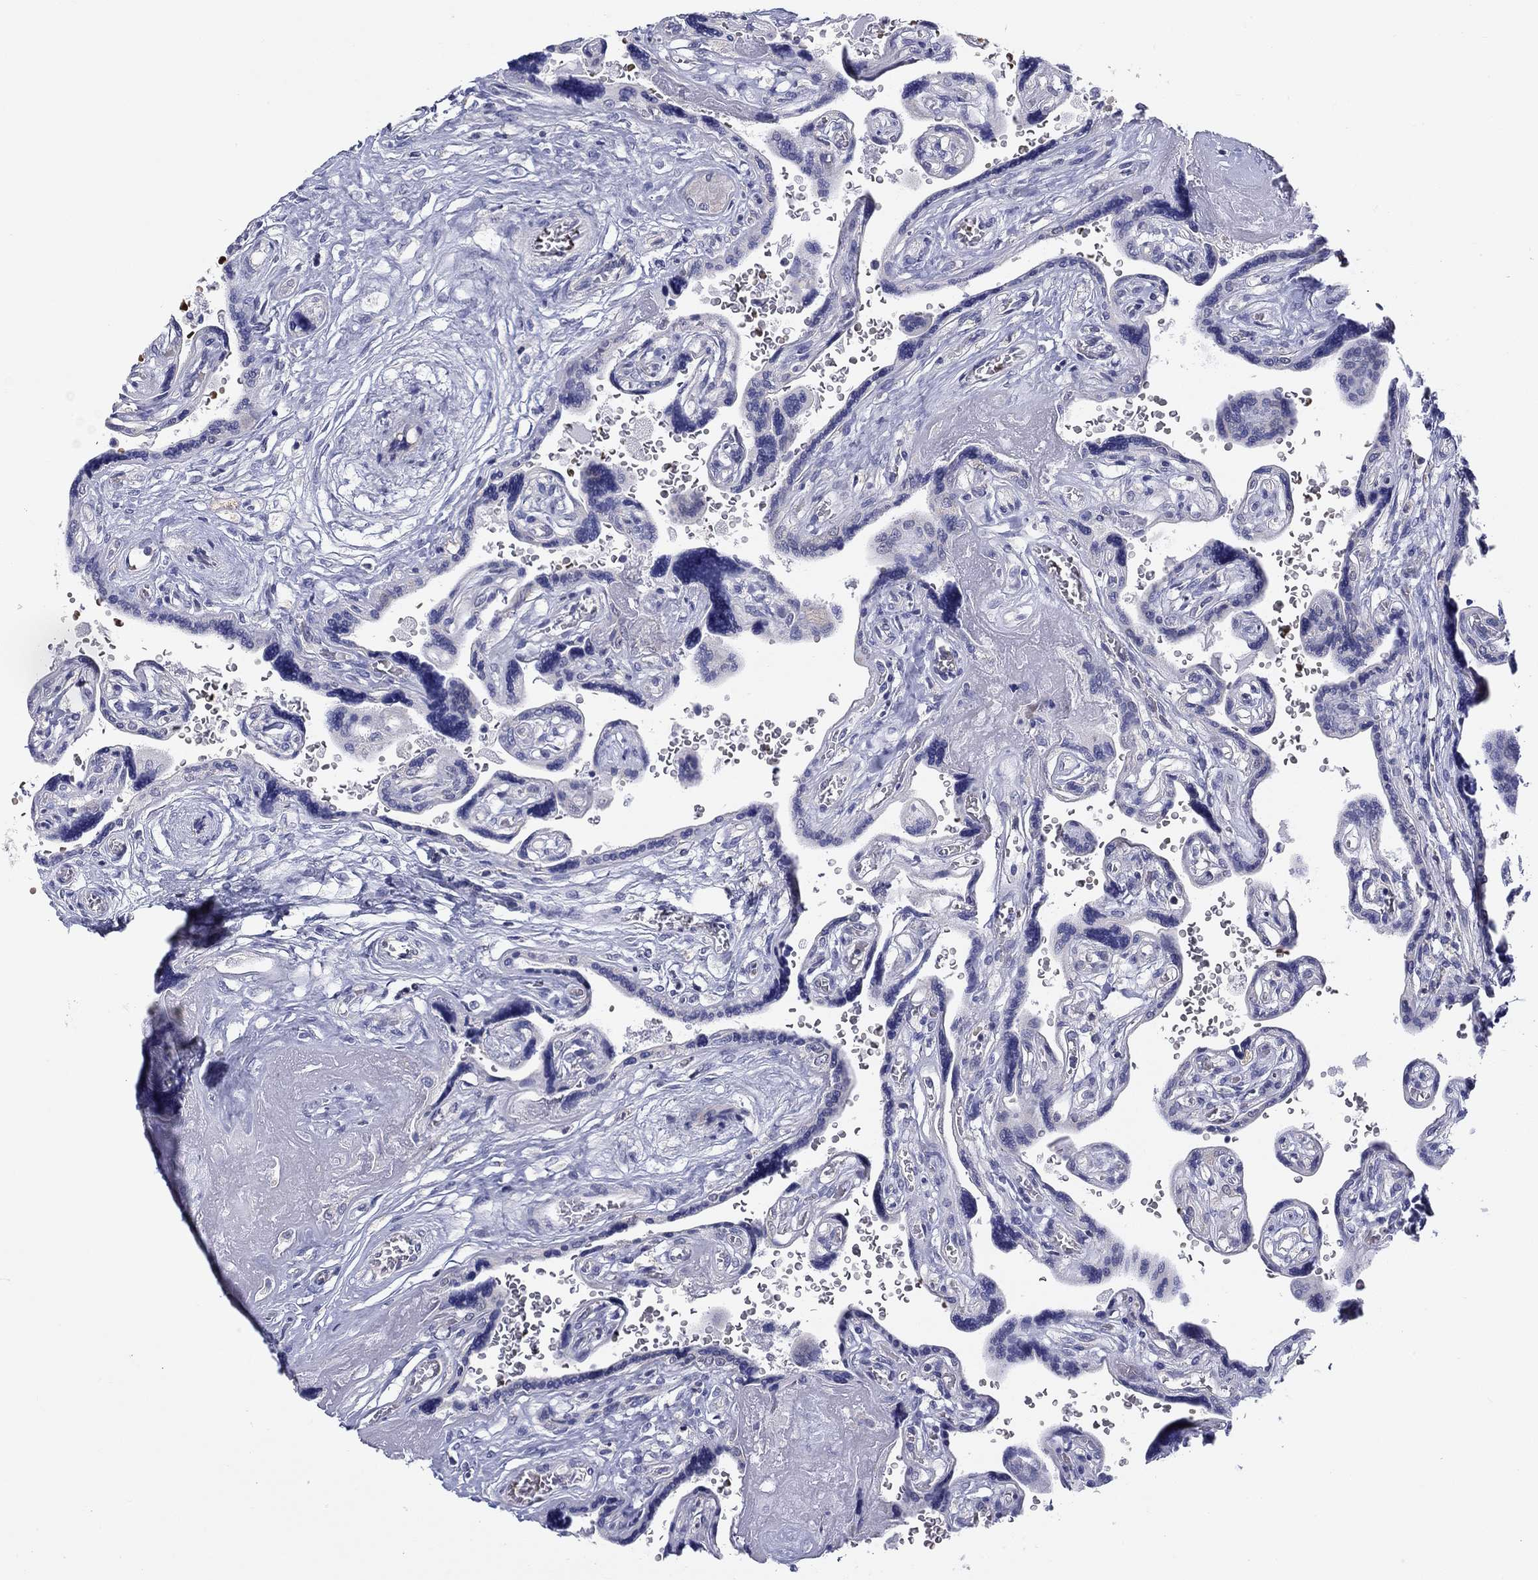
{"staining": {"intensity": "strong", "quantity": "25%-75%", "location": "cytoplasmic/membranous"}, "tissue": "placenta", "cell_type": "Decidual cells", "image_type": "normal", "snomed": [{"axis": "morphology", "description": "Normal tissue, NOS"}, {"axis": "topography", "description": "Placenta"}], "caption": "This histopathology image reveals immunohistochemistry (IHC) staining of normal human placenta, with high strong cytoplasmic/membranous staining in approximately 25%-75% of decidual cells.", "gene": "ERMP1", "patient": {"sex": "female", "age": 32}}